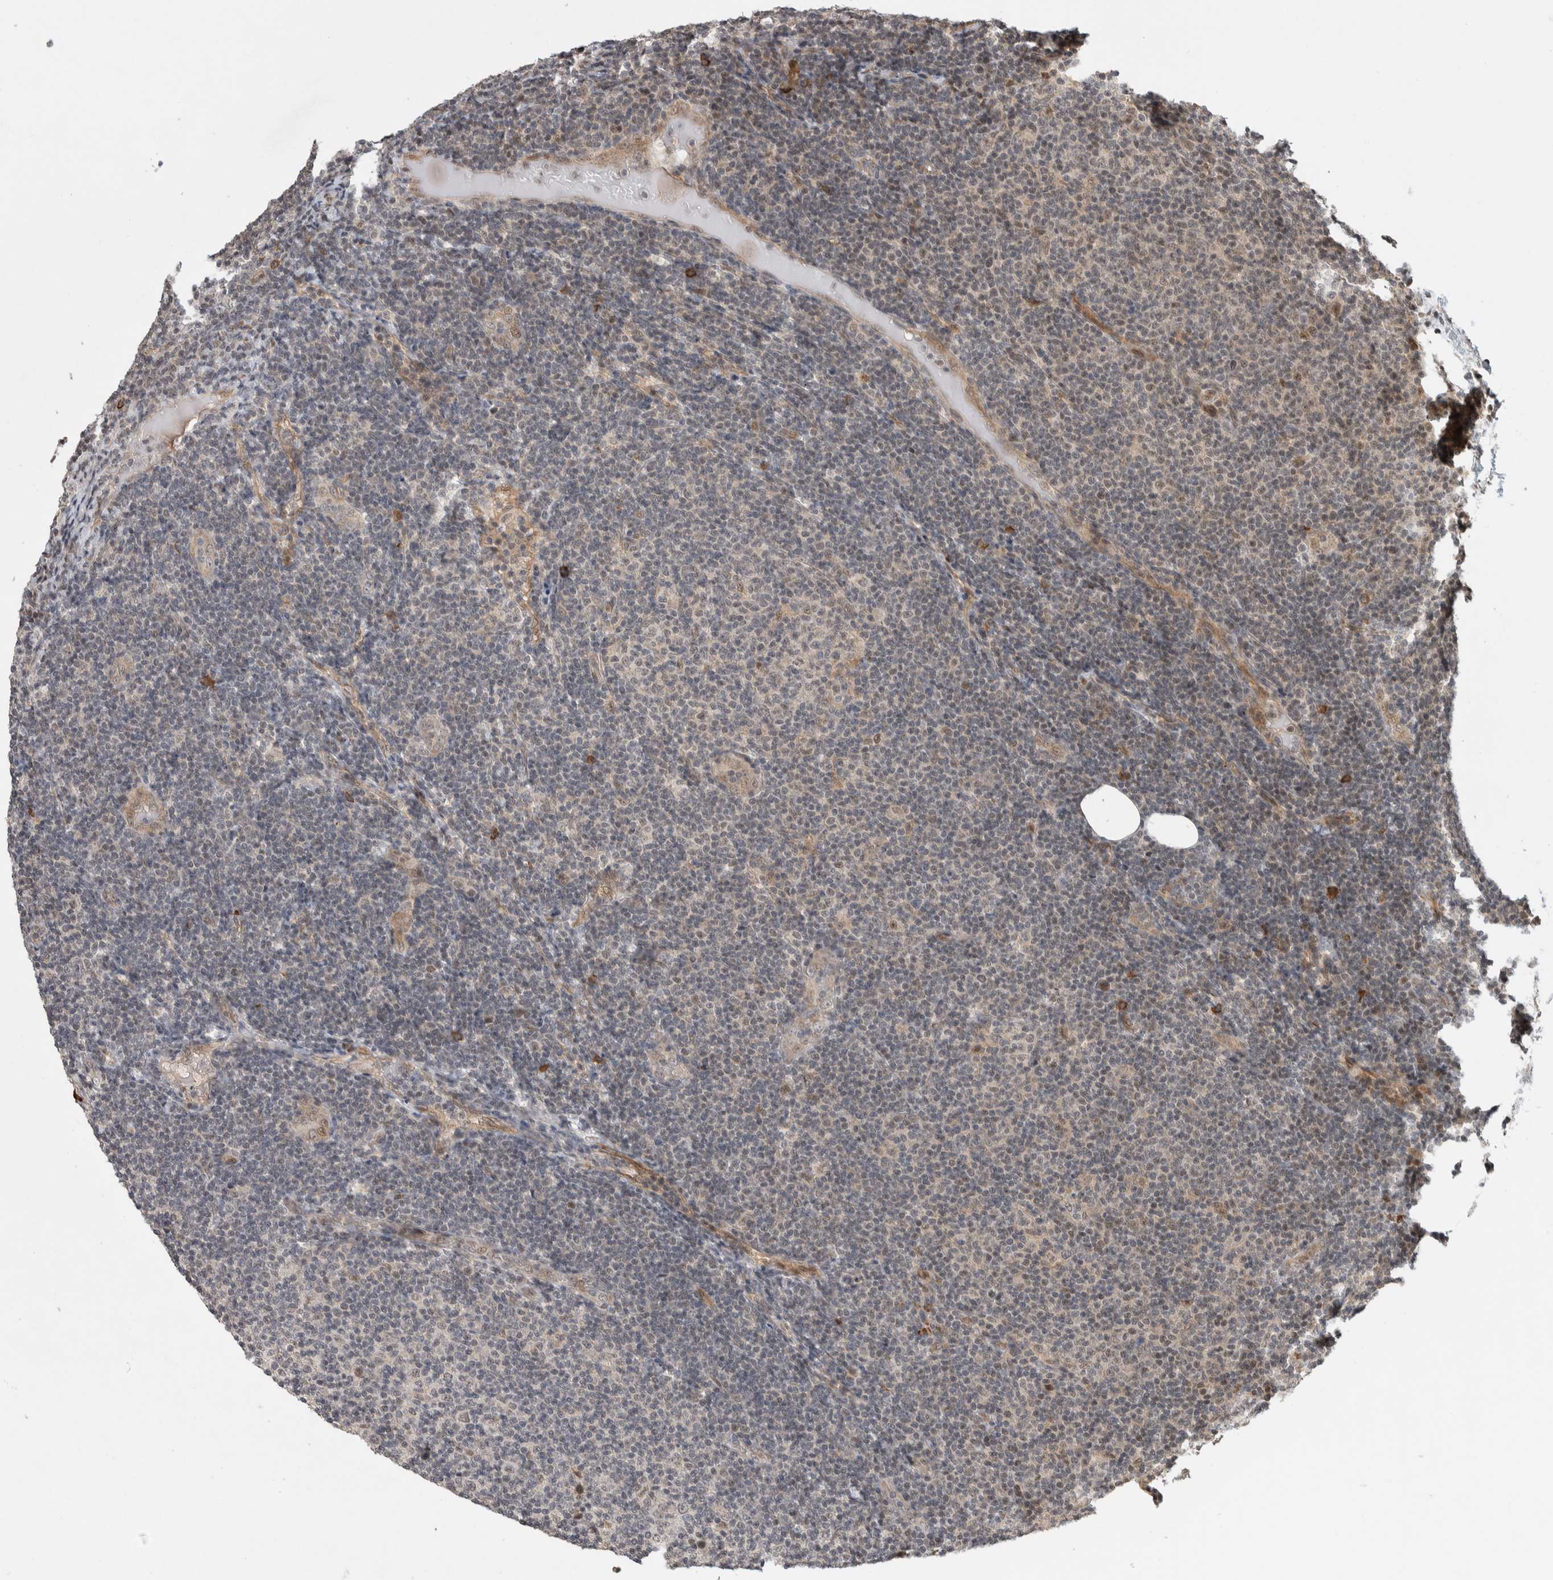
{"staining": {"intensity": "weak", "quantity": "<25%", "location": "cytoplasmic/membranous"}, "tissue": "lymphoma", "cell_type": "Tumor cells", "image_type": "cancer", "snomed": [{"axis": "morphology", "description": "Malignant lymphoma, non-Hodgkin's type, Low grade"}, {"axis": "topography", "description": "Lymph node"}], "caption": "Lymphoma stained for a protein using immunohistochemistry (IHC) exhibits no expression tumor cells.", "gene": "TOR1B", "patient": {"sex": "male", "age": 83}}